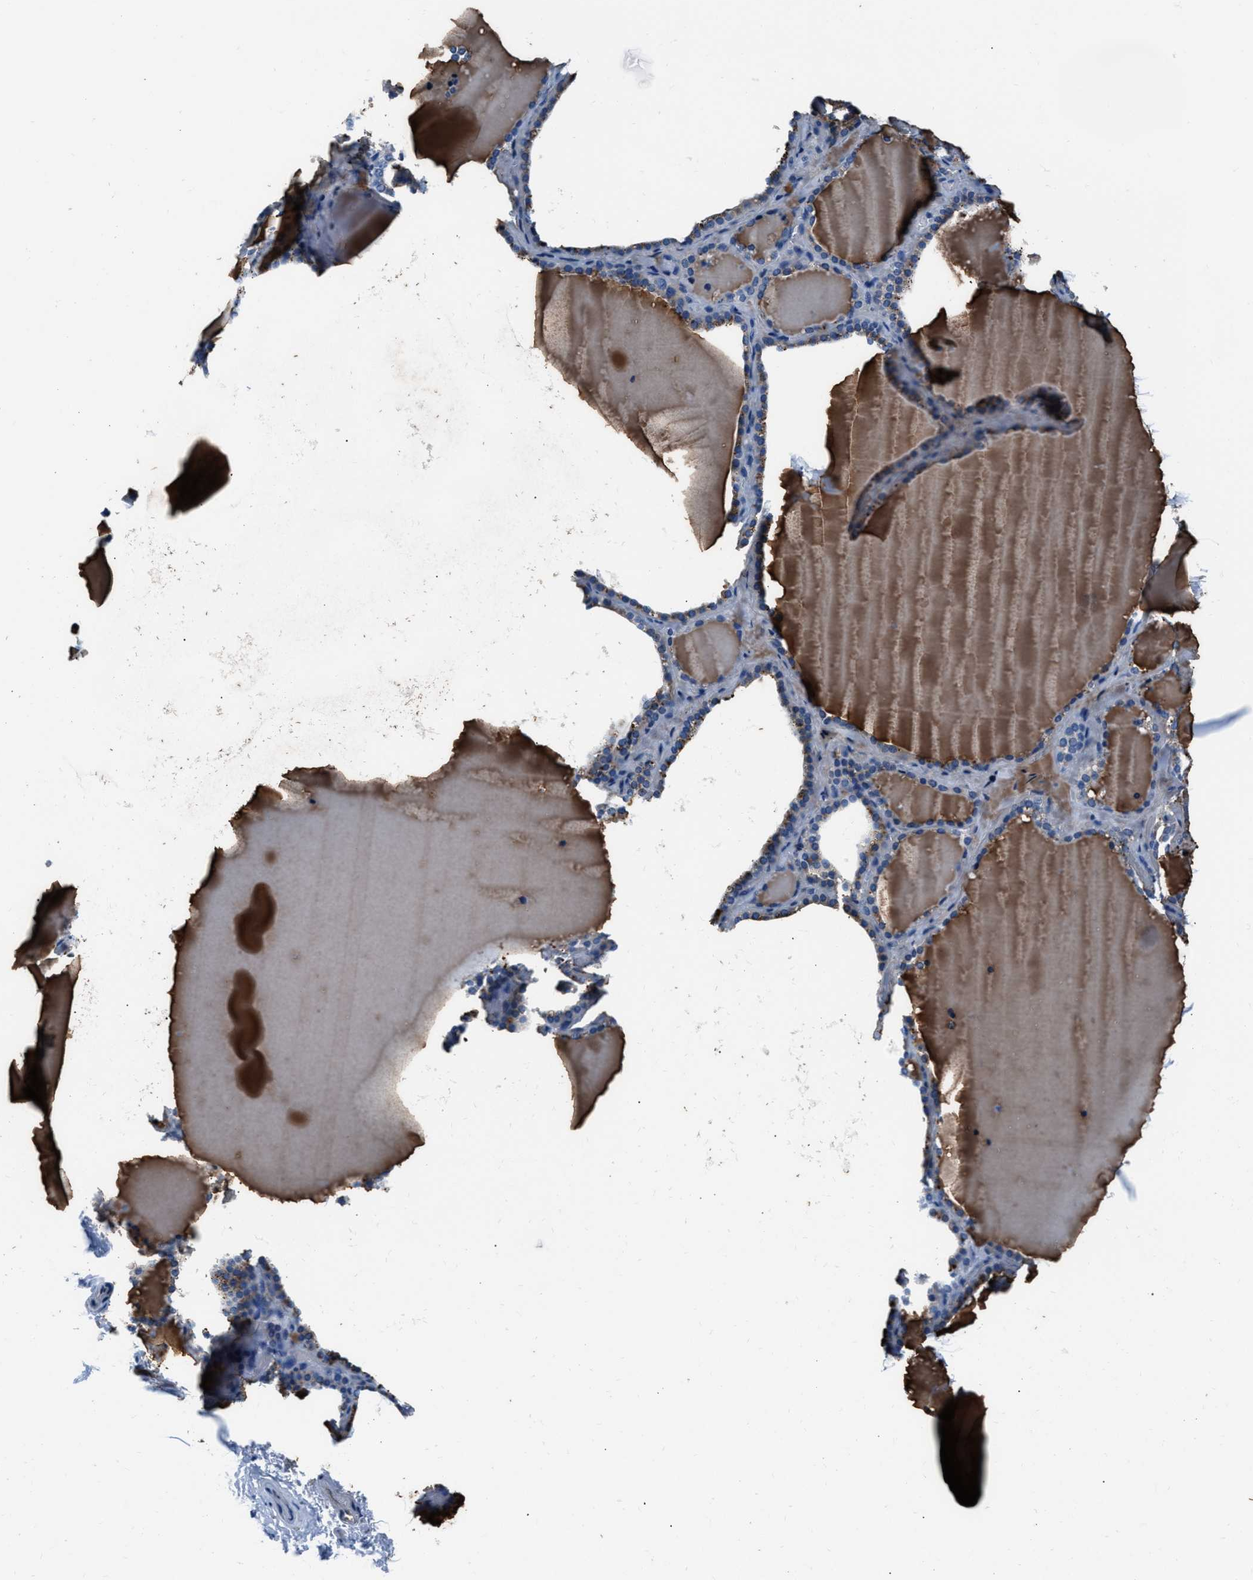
{"staining": {"intensity": "weak", "quantity": "<25%", "location": "cytoplasmic/membranous"}, "tissue": "thyroid gland", "cell_type": "Glandular cells", "image_type": "normal", "snomed": [{"axis": "morphology", "description": "Normal tissue, NOS"}, {"axis": "topography", "description": "Thyroid gland"}], "caption": "Immunohistochemistry photomicrograph of unremarkable human thyroid gland stained for a protein (brown), which demonstrates no expression in glandular cells.", "gene": "PRTFDC1", "patient": {"sex": "female", "age": 22}}